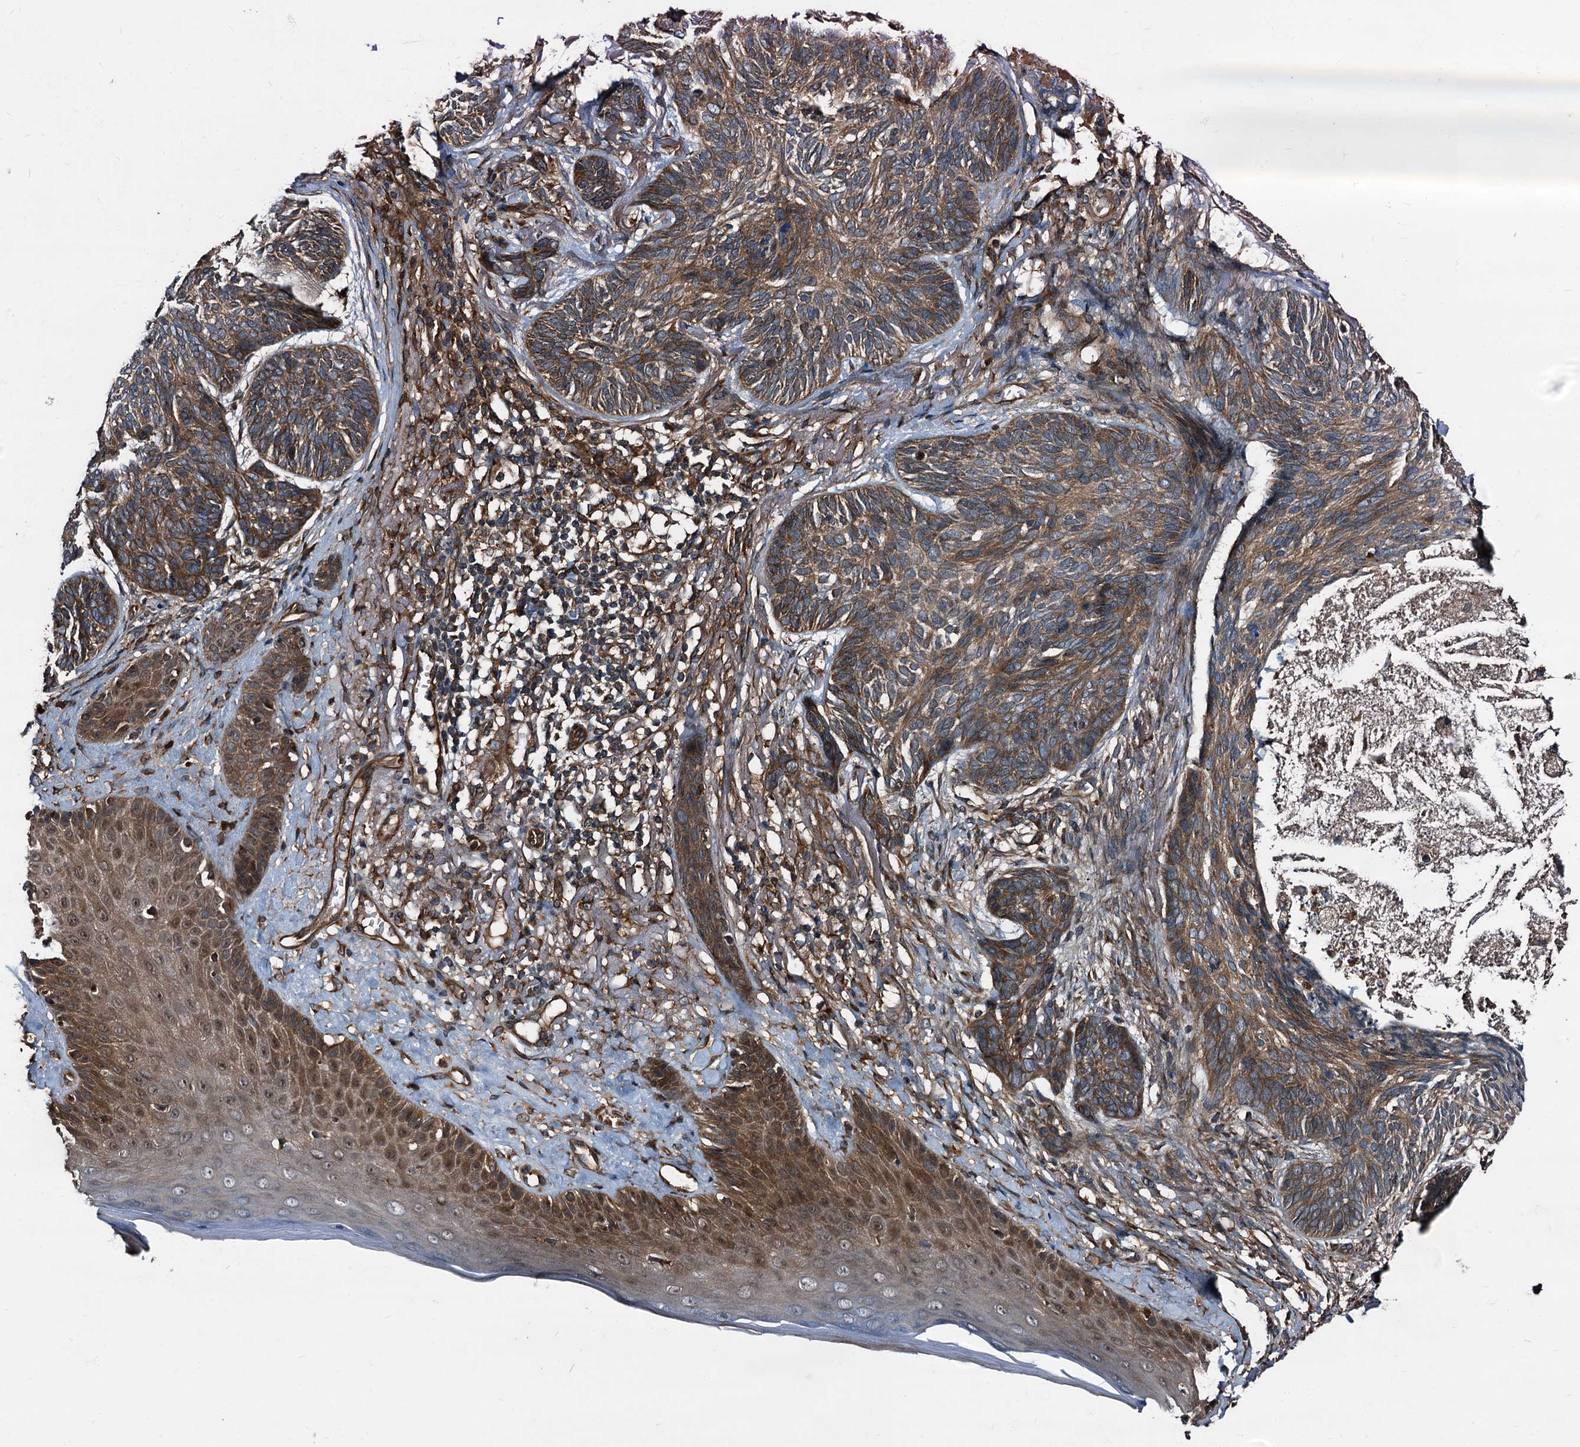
{"staining": {"intensity": "strong", "quantity": ">75%", "location": "cytoplasmic/membranous"}, "tissue": "skin cancer", "cell_type": "Tumor cells", "image_type": "cancer", "snomed": [{"axis": "morphology", "description": "Normal tissue, NOS"}, {"axis": "morphology", "description": "Basal cell carcinoma"}, {"axis": "topography", "description": "Skin"}], "caption": "IHC micrograph of neoplastic tissue: human skin cancer (basal cell carcinoma) stained using immunohistochemistry exhibits high levels of strong protein expression localized specifically in the cytoplasmic/membranous of tumor cells, appearing as a cytoplasmic/membranous brown color.", "gene": "PEX5", "patient": {"sex": "male", "age": 66}}